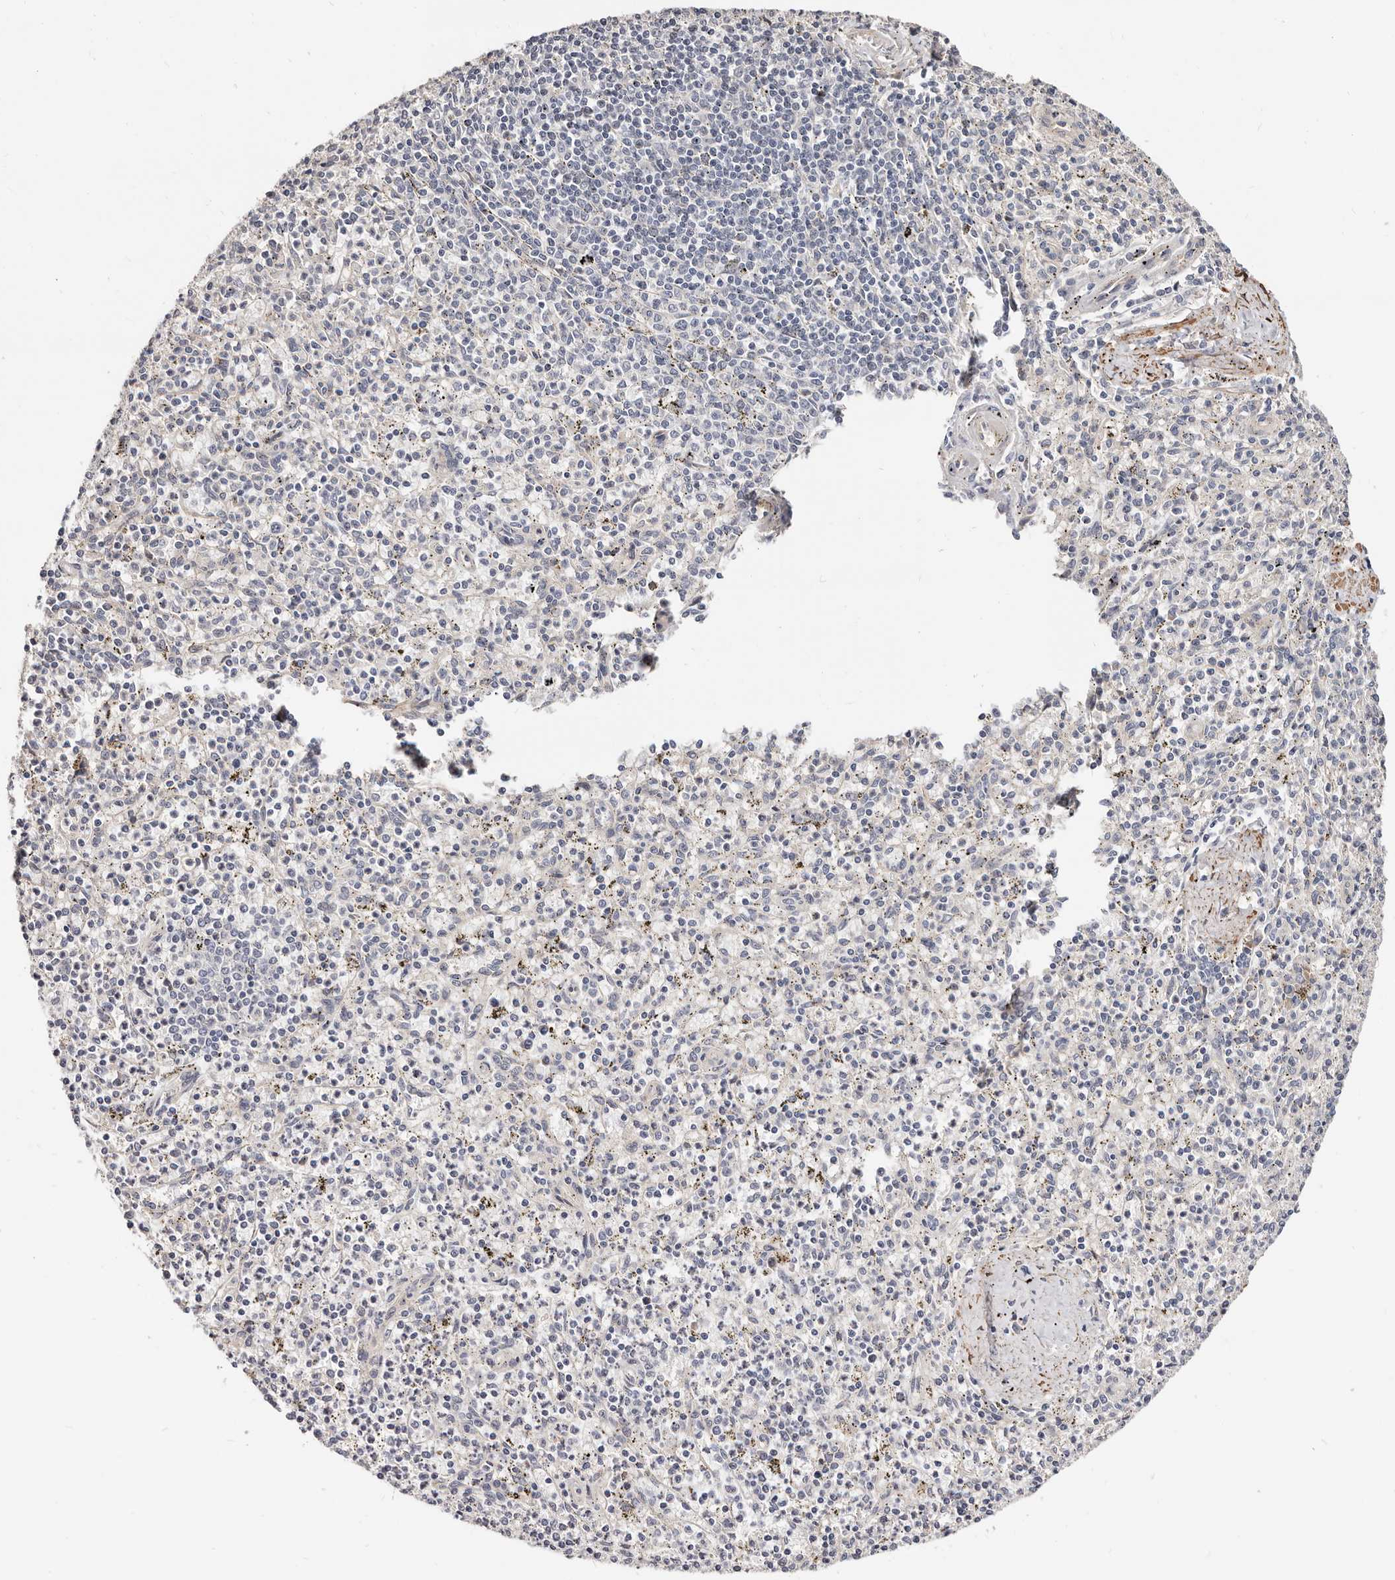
{"staining": {"intensity": "negative", "quantity": "none", "location": "none"}, "tissue": "spleen", "cell_type": "Cells in red pulp", "image_type": "normal", "snomed": [{"axis": "morphology", "description": "Normal tissue, NOS"}, {"axis": "topography", "description": "Spleen"}], "caption": "Immunohistochemistry of normal spleen exhibits no positivity in cells in red pulp.", "gene": "TRIP13", "patient": {"sex": "male", "age": 72}}